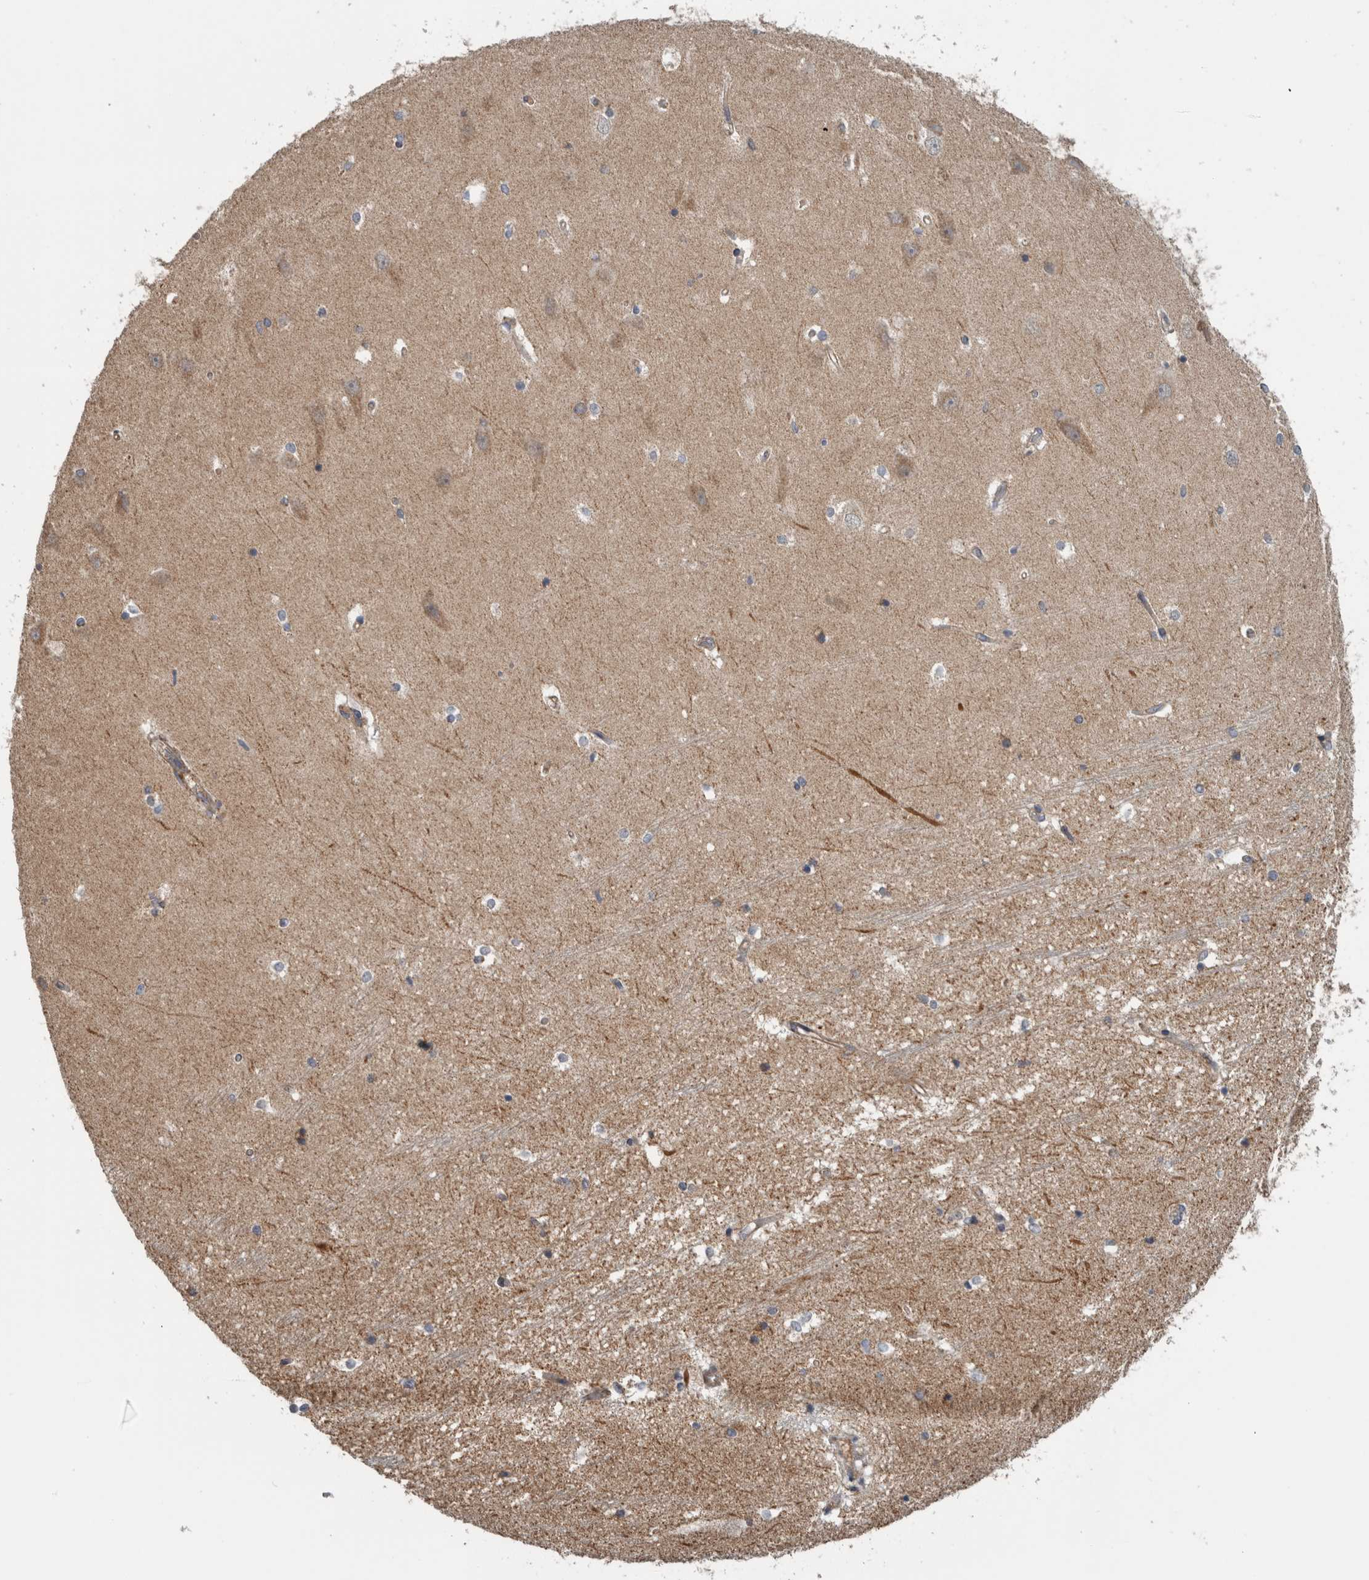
{"staining": {"intensity": "moderate", "quantity": "<25%", "location": "cytoplasmic/membranous"}, "tissue": "hippocampus", "cell_type": "Glial cells", "image_type": "normal", "snomed": [{"axis": "morphology", "description": "Normal tissue, NOS"}, {"axis": "topography", "description": "Hippocampus"}], "caption": "Glial cells exhibit low levels of moderate cytoplasmic/membranous expression in about <25% of cells in normal human hippocampus.", "gene": "ARMC1", "patient": {"sex": "male", "age": 45}}